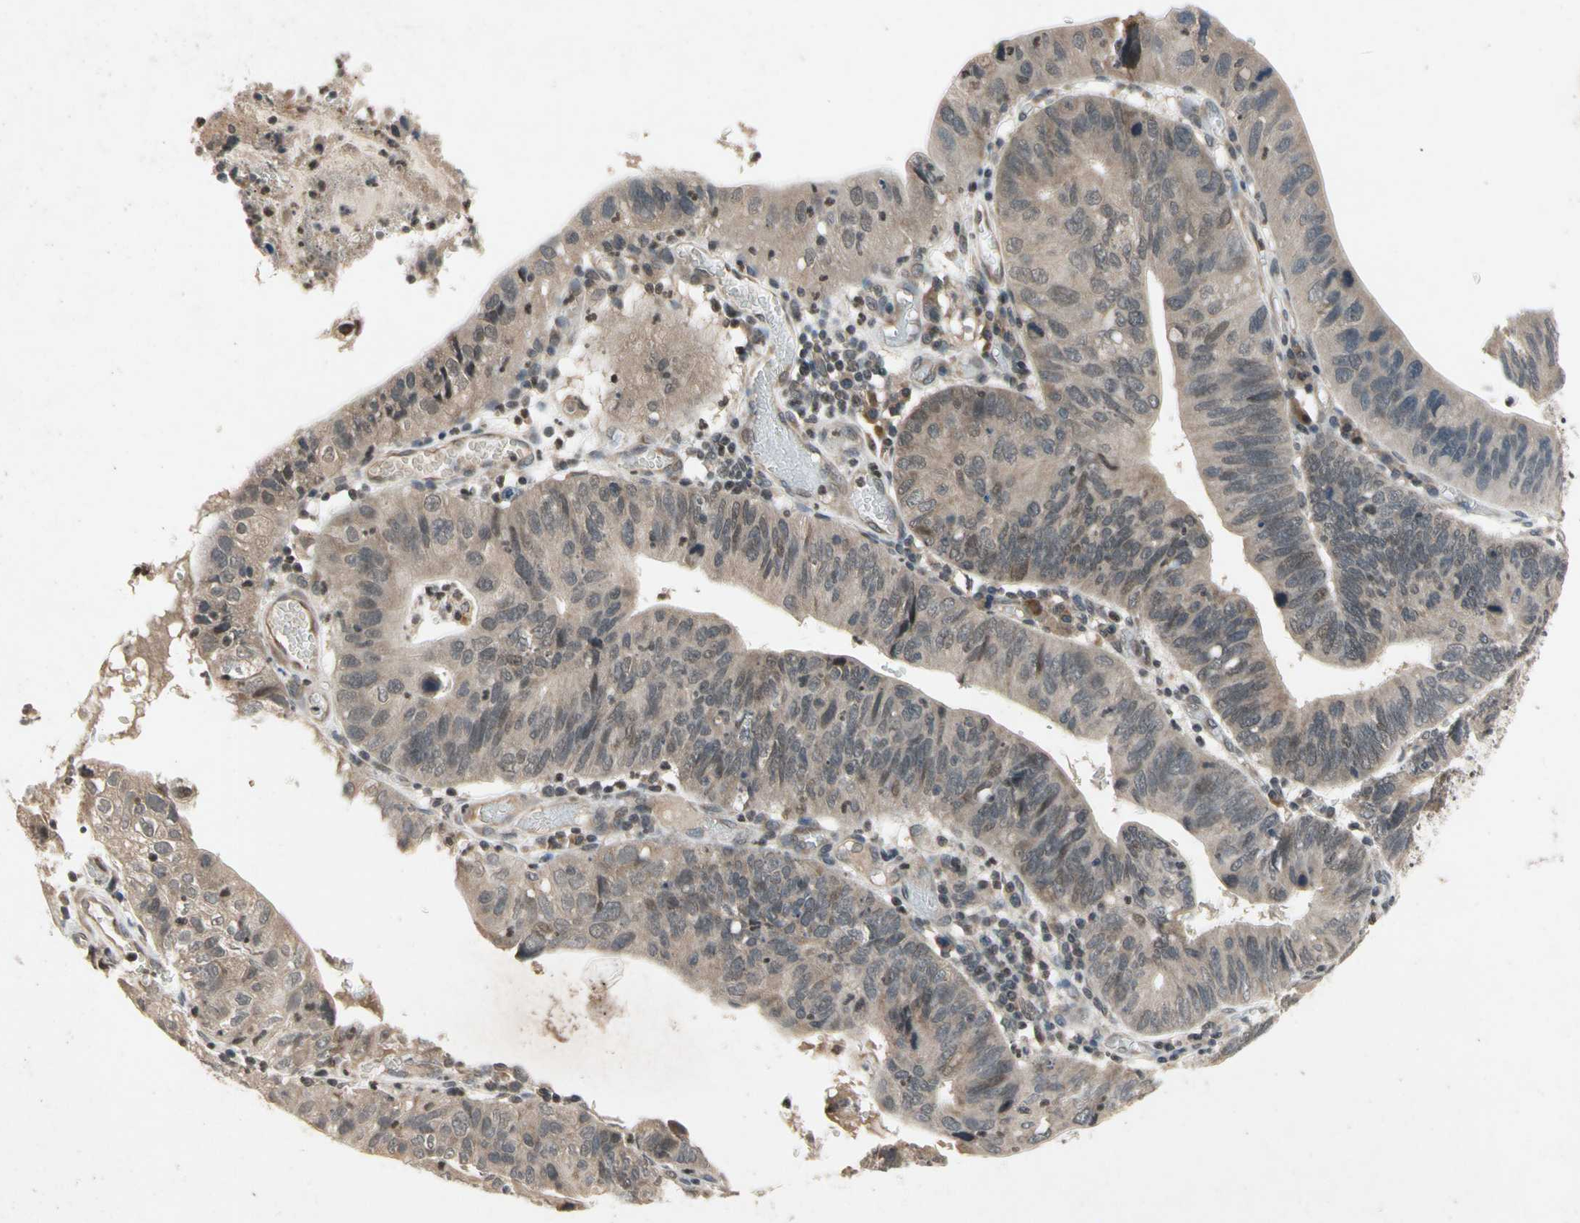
{"staining": {"intensity": "weak", "quantity": ">75%", "location": "cytoplasmic/membranous"}, "tissue": "stomach cancer", "cell_type": "Tumor cells", "image_type": "cancer", "snomed": [{"axis": "morphology", "description": "Adenocarcinoma, NOS"}, {"axis": "topography", "description": "Stomach"}], "caption": "Stomach cancer (adenocarcinoma) stained with a brown dye displays weak cytoplasmic/membranous positive positivity in approximately >75% of tumor cells.", "gene": "DPY19L3", "patient": {"sex": "male", "age": 59}}